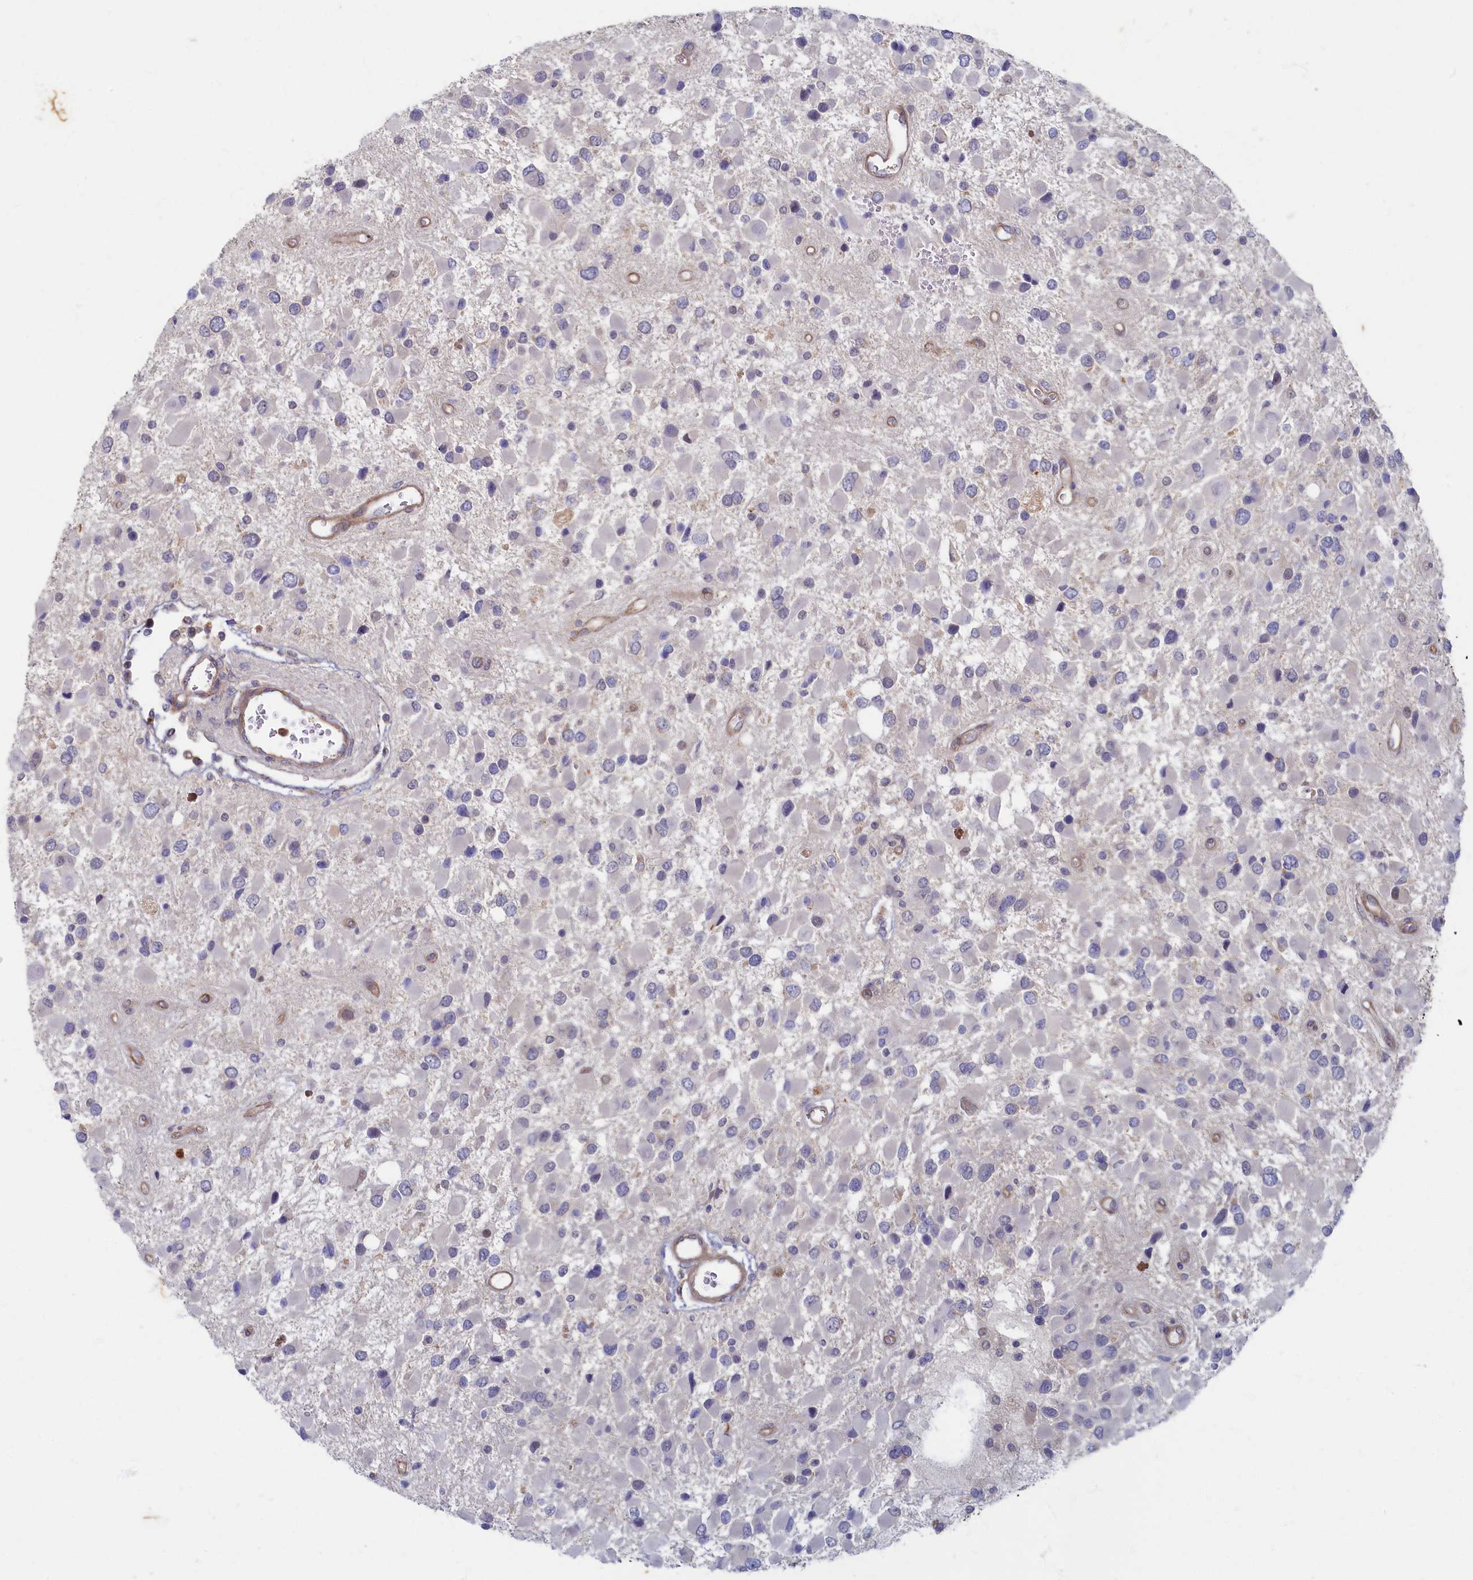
{"staining": {"intensity": "negative", "quantity": "none", "location": "none"}, "tissue": "glioma", "cell_type": "Tumor cells", "image_type": "cancer", "snomed": [{"axis": "morphology", "description": "Glioma, malignant, High grade"}, {"axis": "topography", "description": "Brain"}], "caption": "Immunohistochemistry image of glioma stained for a protein (brown), which reveals no staining in tumor cells.", "gene": "WDR59", "patient": {"sex": "male", "age": 53}}